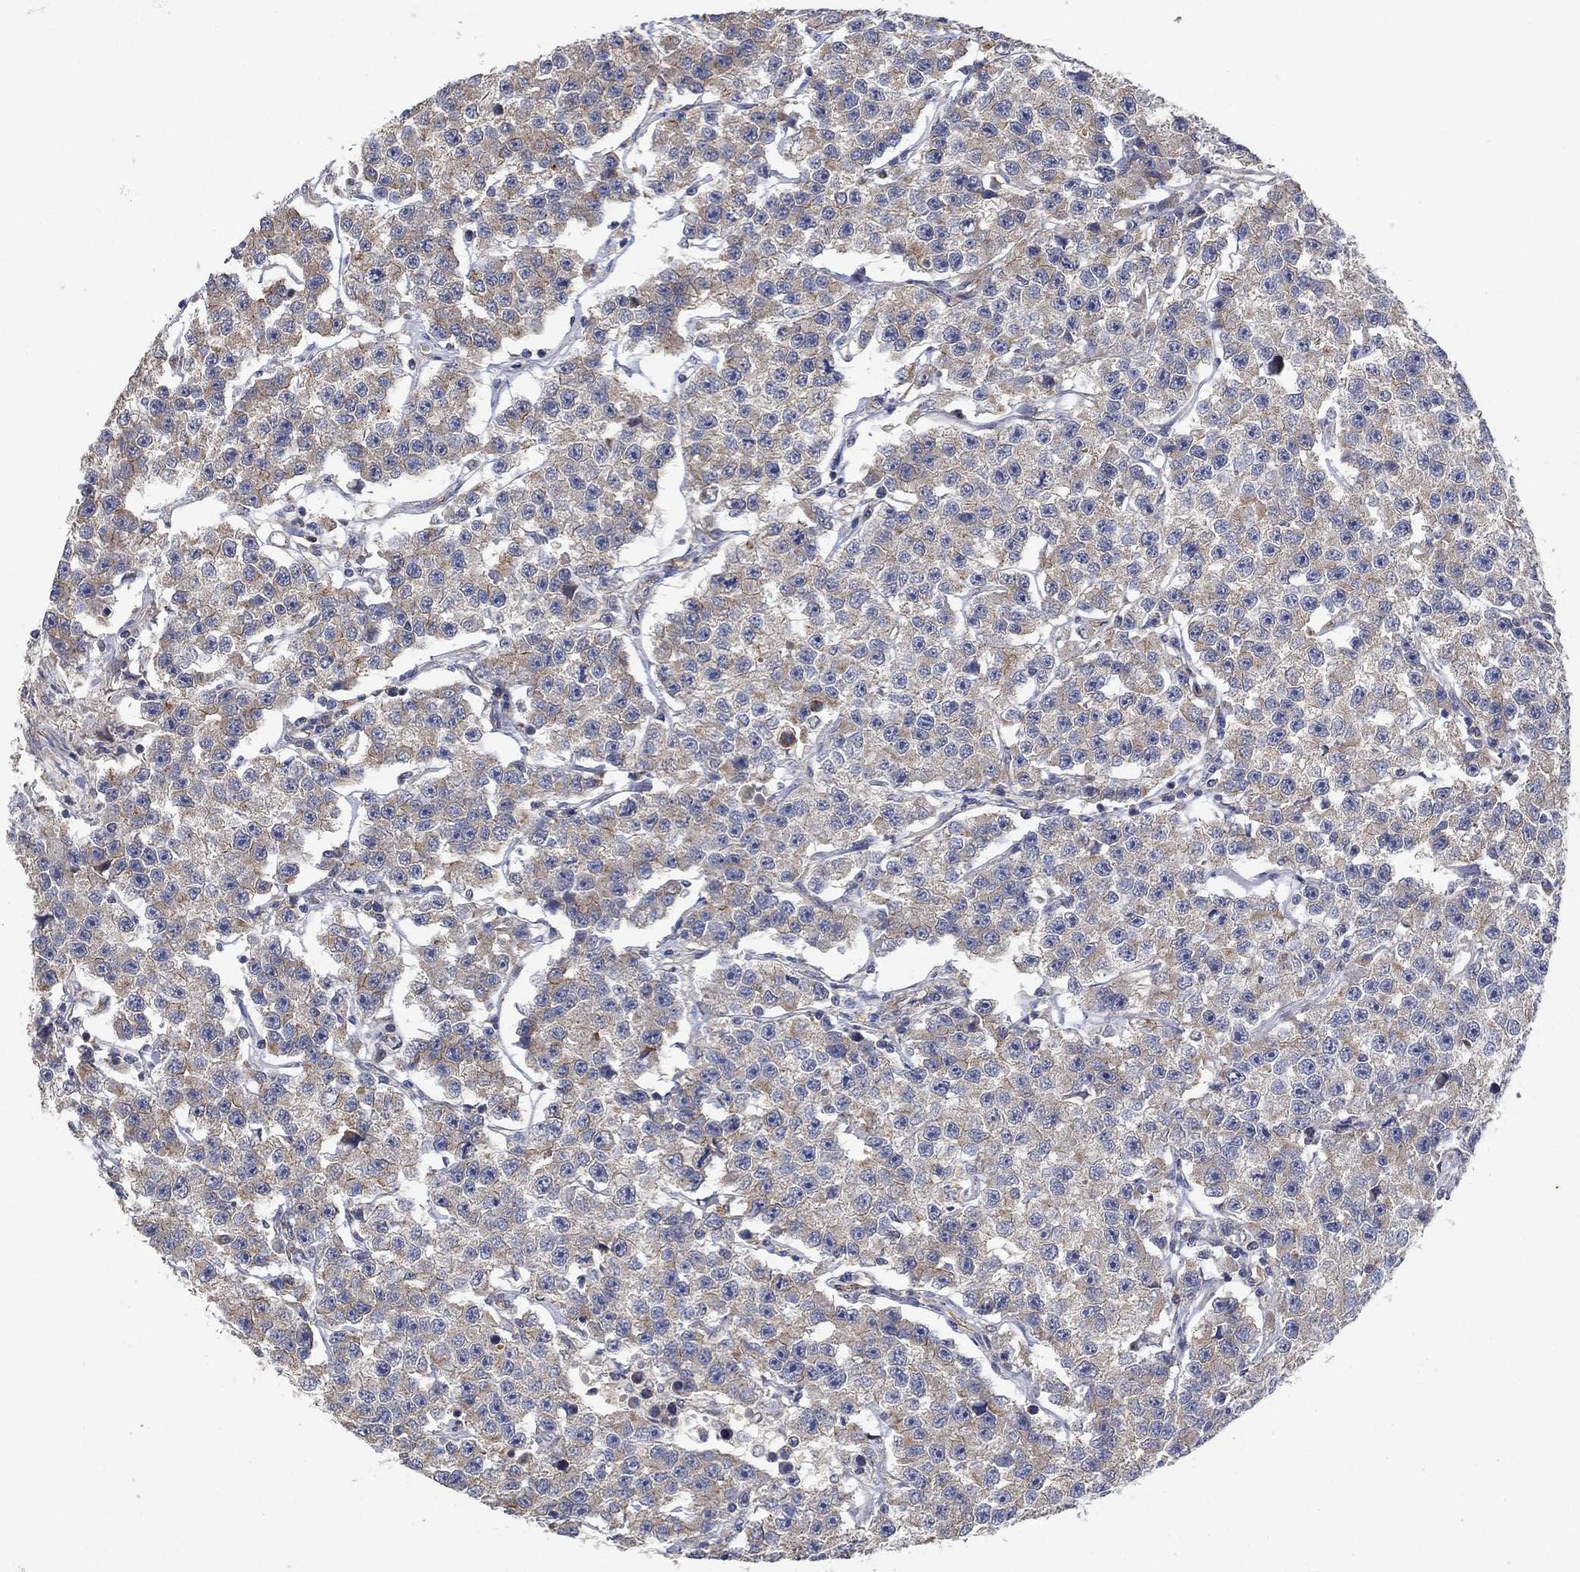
{"staining": {"intensity": "negative", "quantity": "none", "location": "none"}, "tissue": "testis cancer", "cell_type": "Tumor cells", "image_type": "cancer", "snomed": [{"axis": "morphology", "description": "Seminoma, NOS"}, {"axis": "topography", "description": "Testis"}], "caption": "Tumor cells show no significant protein expression in seminoma (testis).", "gene": "MCUR1", "patient": {"sex": "male", "age": 59}}